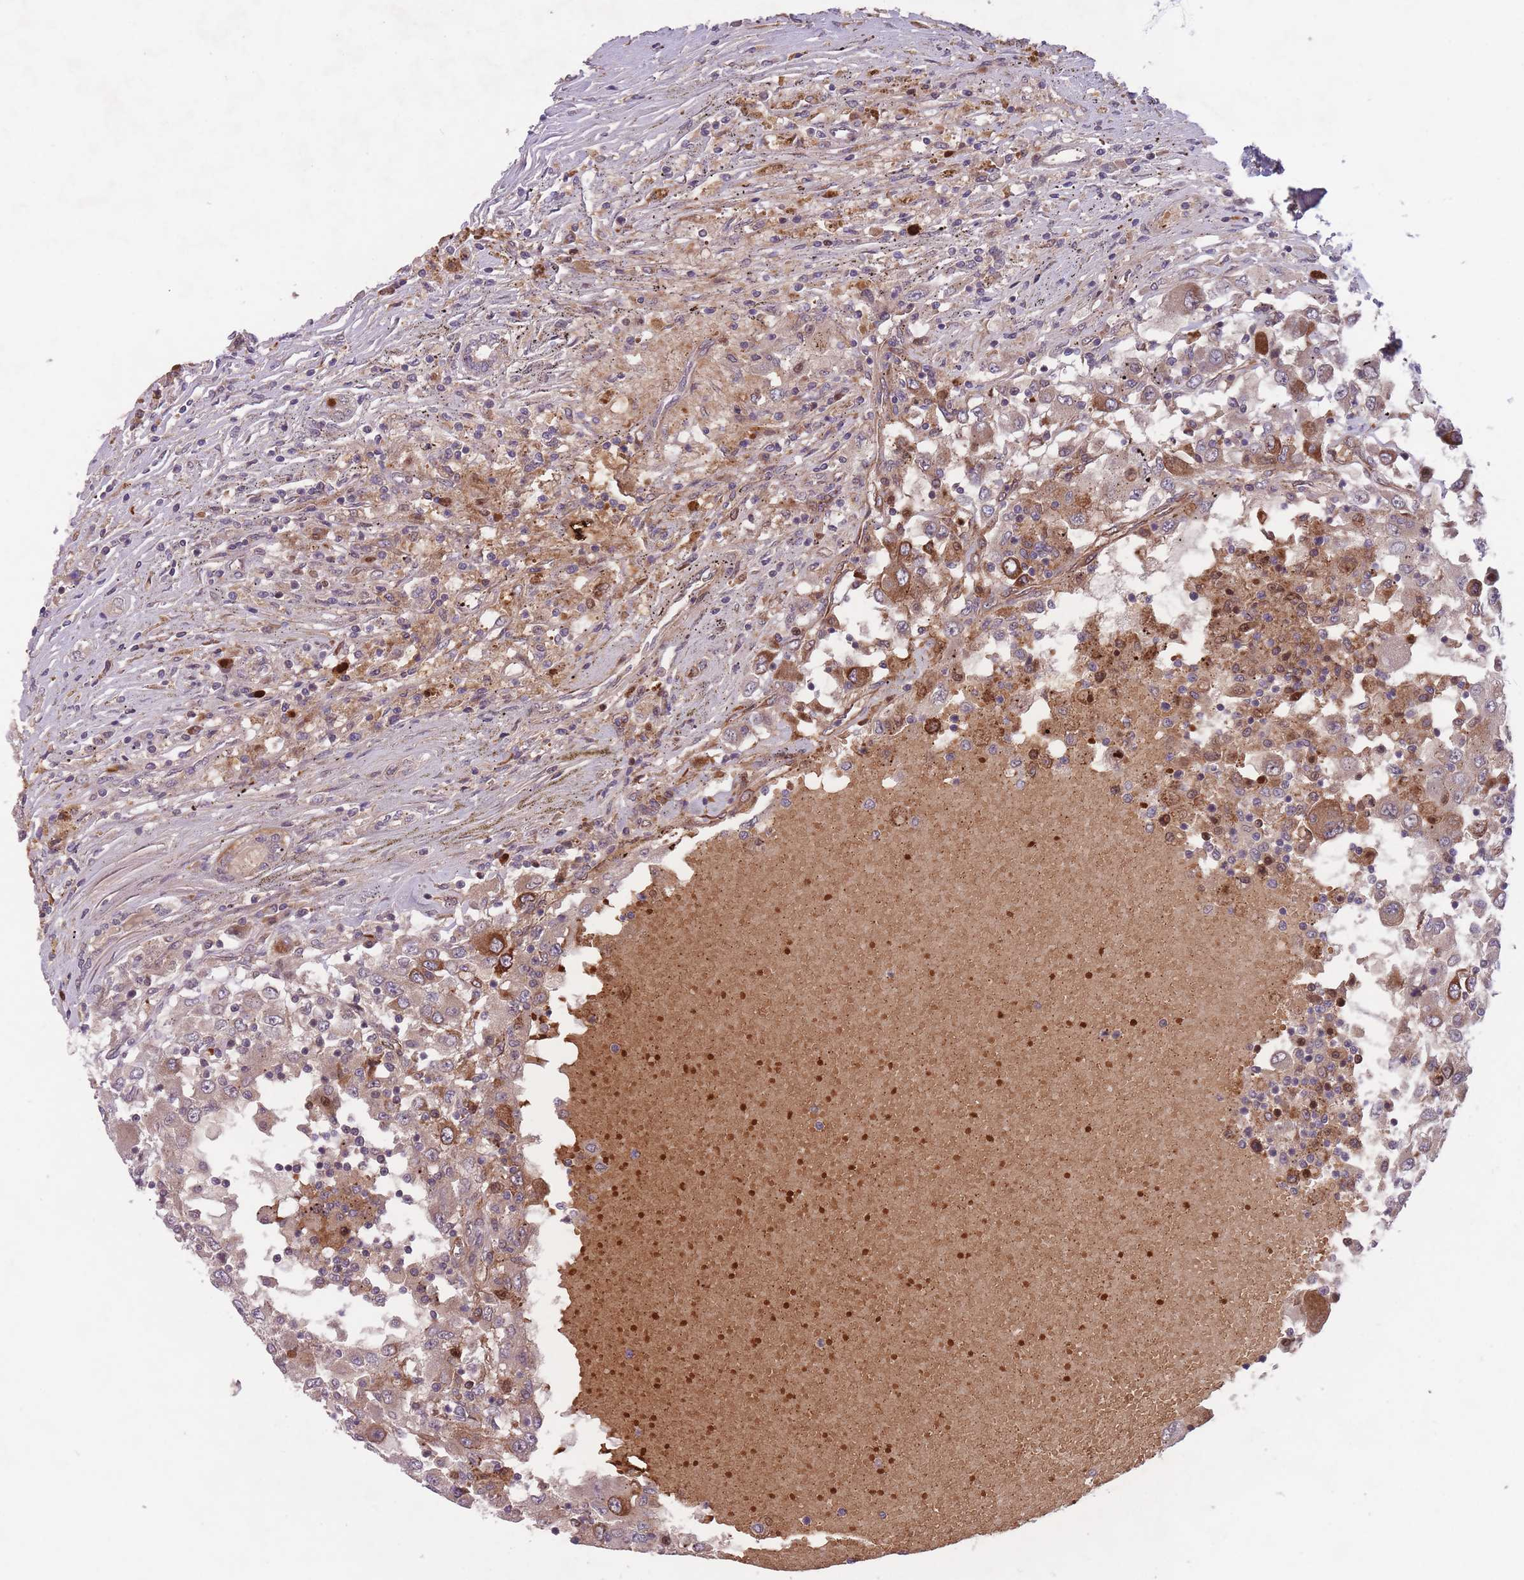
{"staining": {"intensity": "moderate", "quantity": ">75%", "location": "cytoplasmic/membranous"}, "tissue": "renal cancer", "cell_type": "Tumor cells", "image_type": "cancer", "snomed": [{"axis": "morphology", "description": "Adenocarcinoma, NOS"}, {"axis": "topography", "description": "Kidney"}], "caption": "A high-resolution micrograph shows IHC staining of renal cancer, which demonstrates moderate cytoplasmic/membranous expression in approximately >75% of tumor cells.", "gene": "SECTM1", "patient": {"sex": "female", "age": 67}}